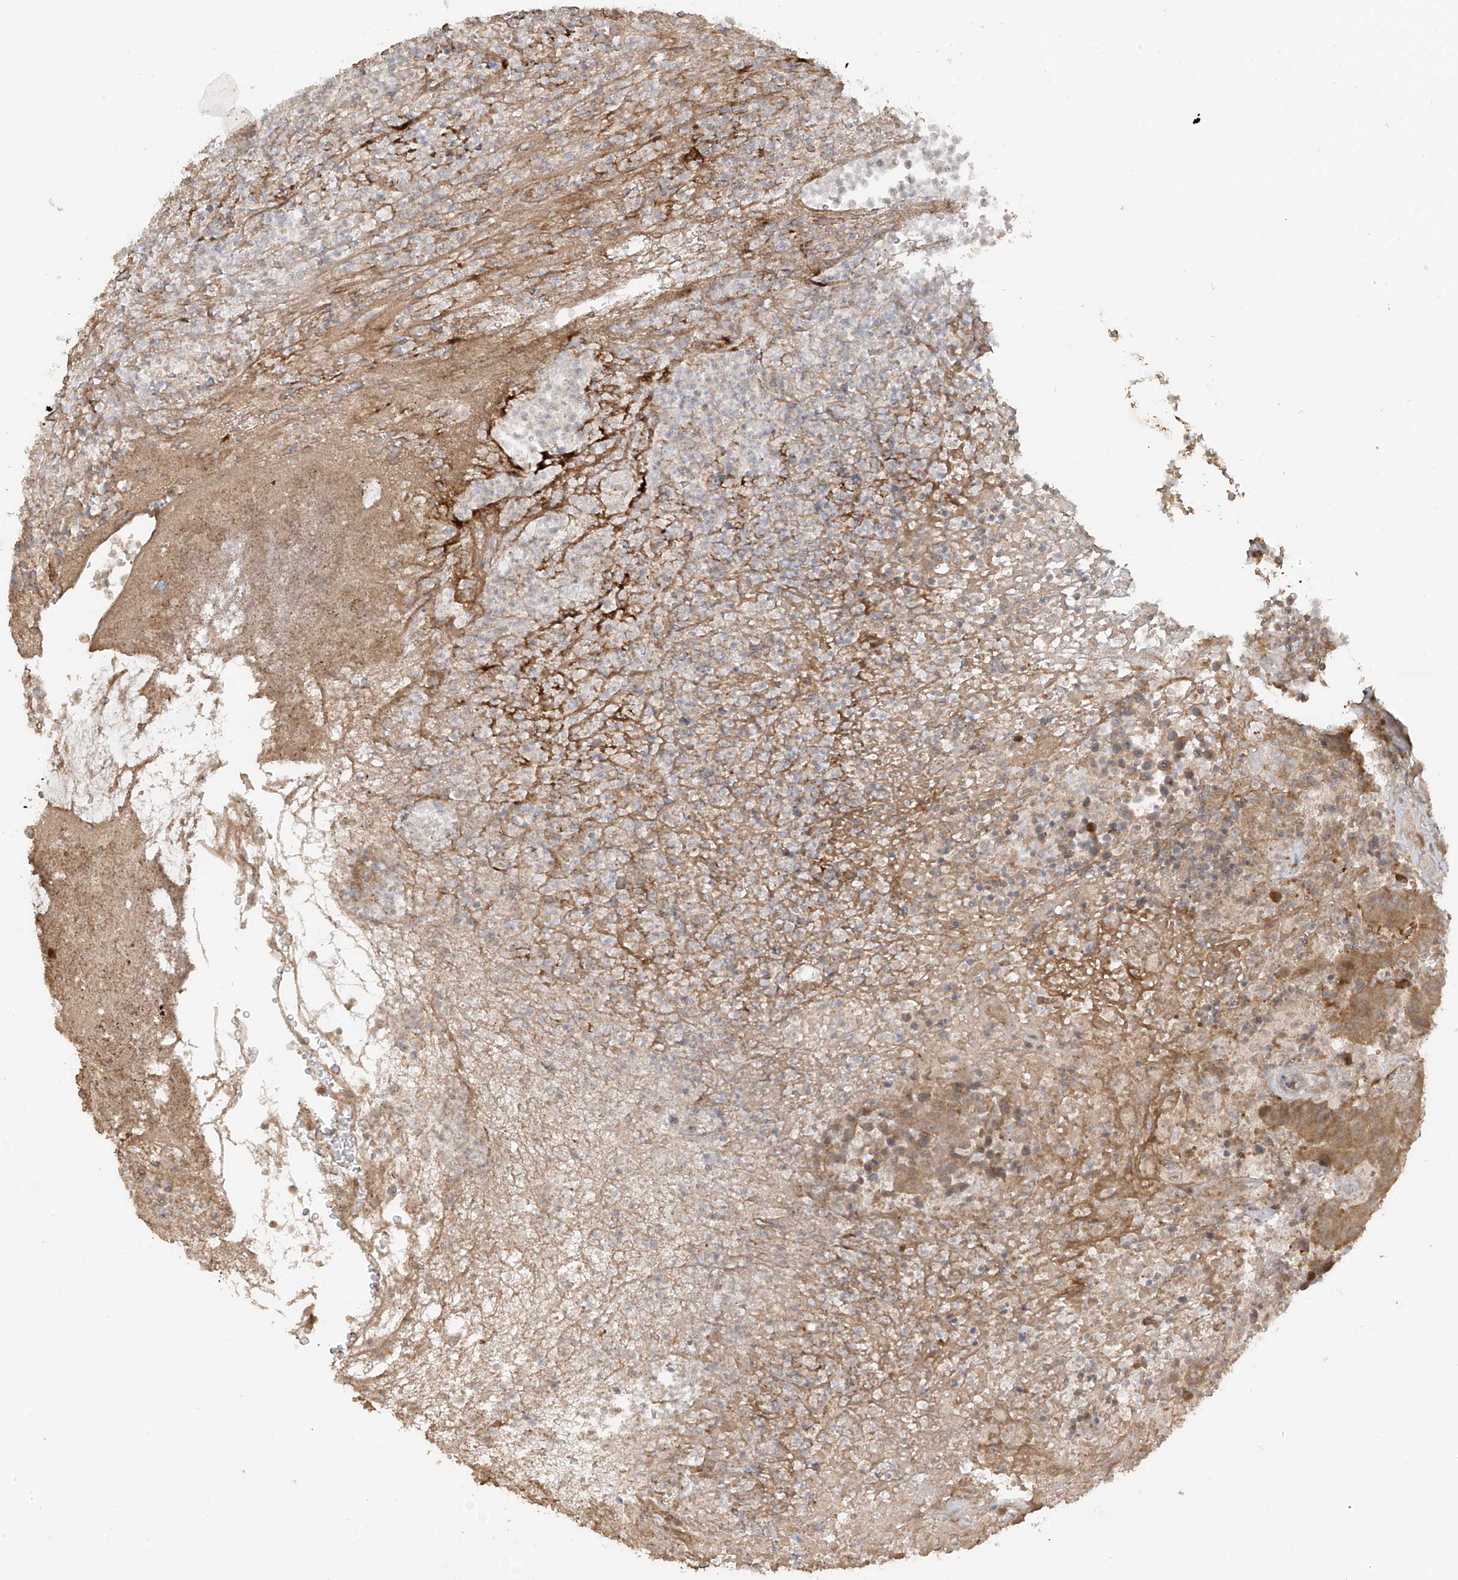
{"staining": {"intensity": "moderate", "quantity": ">75%", "location": "cytoplasmic/membranous"}, "tissue": "colorectal cancer", "cell_type": "Tumor cells", "image_type": "cancer", "snomed": [{"axis": "morphology", "description": "Normal tissue, NOS"}, {"axis": "morphology", "description": "Adenocarcinoma, NOS"}, {"axis": "topography", "description": "Colon"}], "caption": "Brown immunohistochemical staining in human colorectal cancer shows moderate cytoplasmic/membranous expression in about >75% of tumor cells.", "gene": "COLGALT2", "patient": {"sex": "female", "age": 75}}